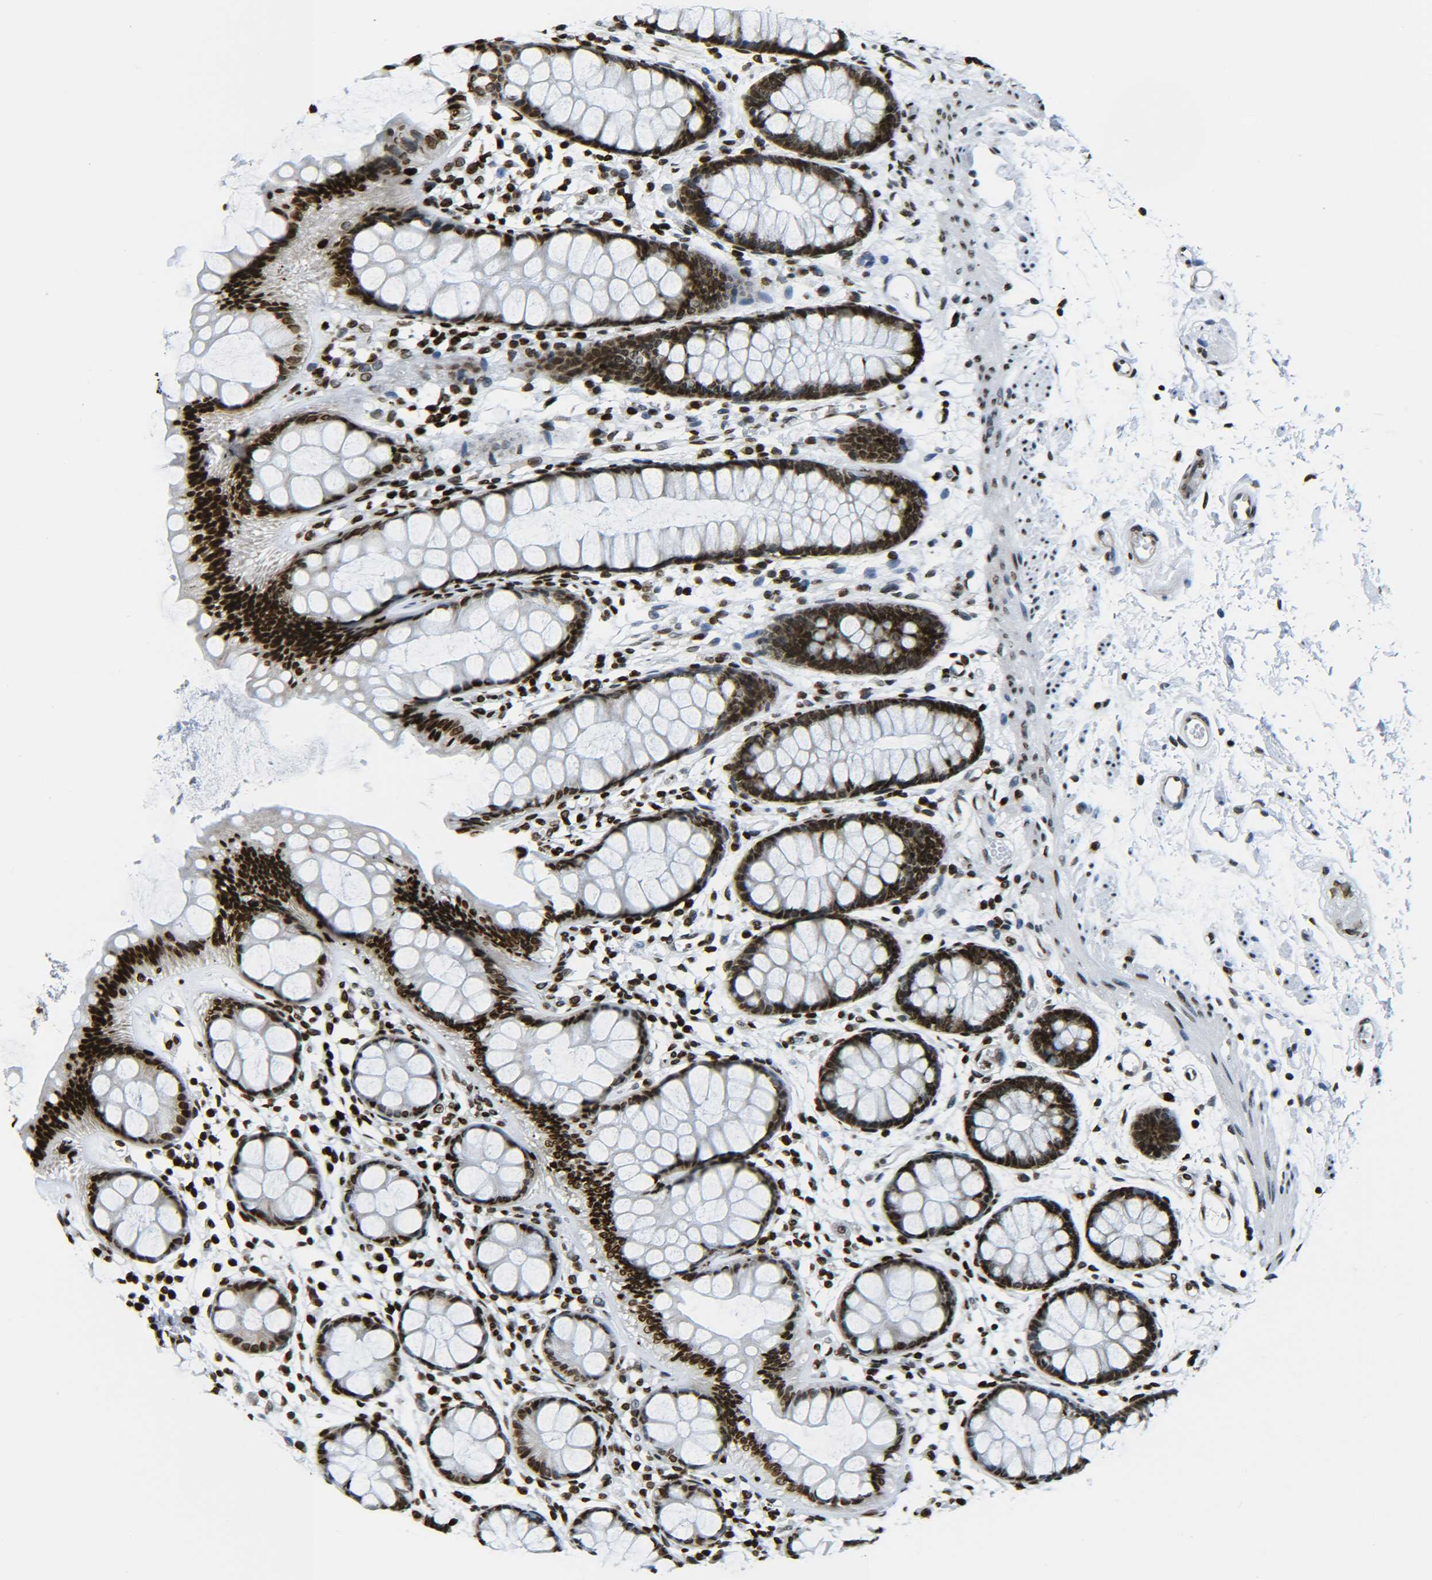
{"staining": {"intensity": "strong", "quantity": ">75%", "location": "nuclear"}, "tissue": "rectum", "cell_type": "Glandular cells", "image_type": "normal", "snomed": [{"axis": "morphology", "description": "Normal tissue, NOS"}, {"axis": "topography", "description": "Rectum"}], "caption": "The photomicrograph exhibits staining of benign rectum, revealing strong nuclear protein staining (brown color) within glandular cells. Using DAB (3,3'-diaminobenzidine) (brown) and hematoxylin (blue) stains, captured at high magnification using brightfield microscopy.", "gene": "H2AX", "patient": {"sex": "female", "age": 66}}